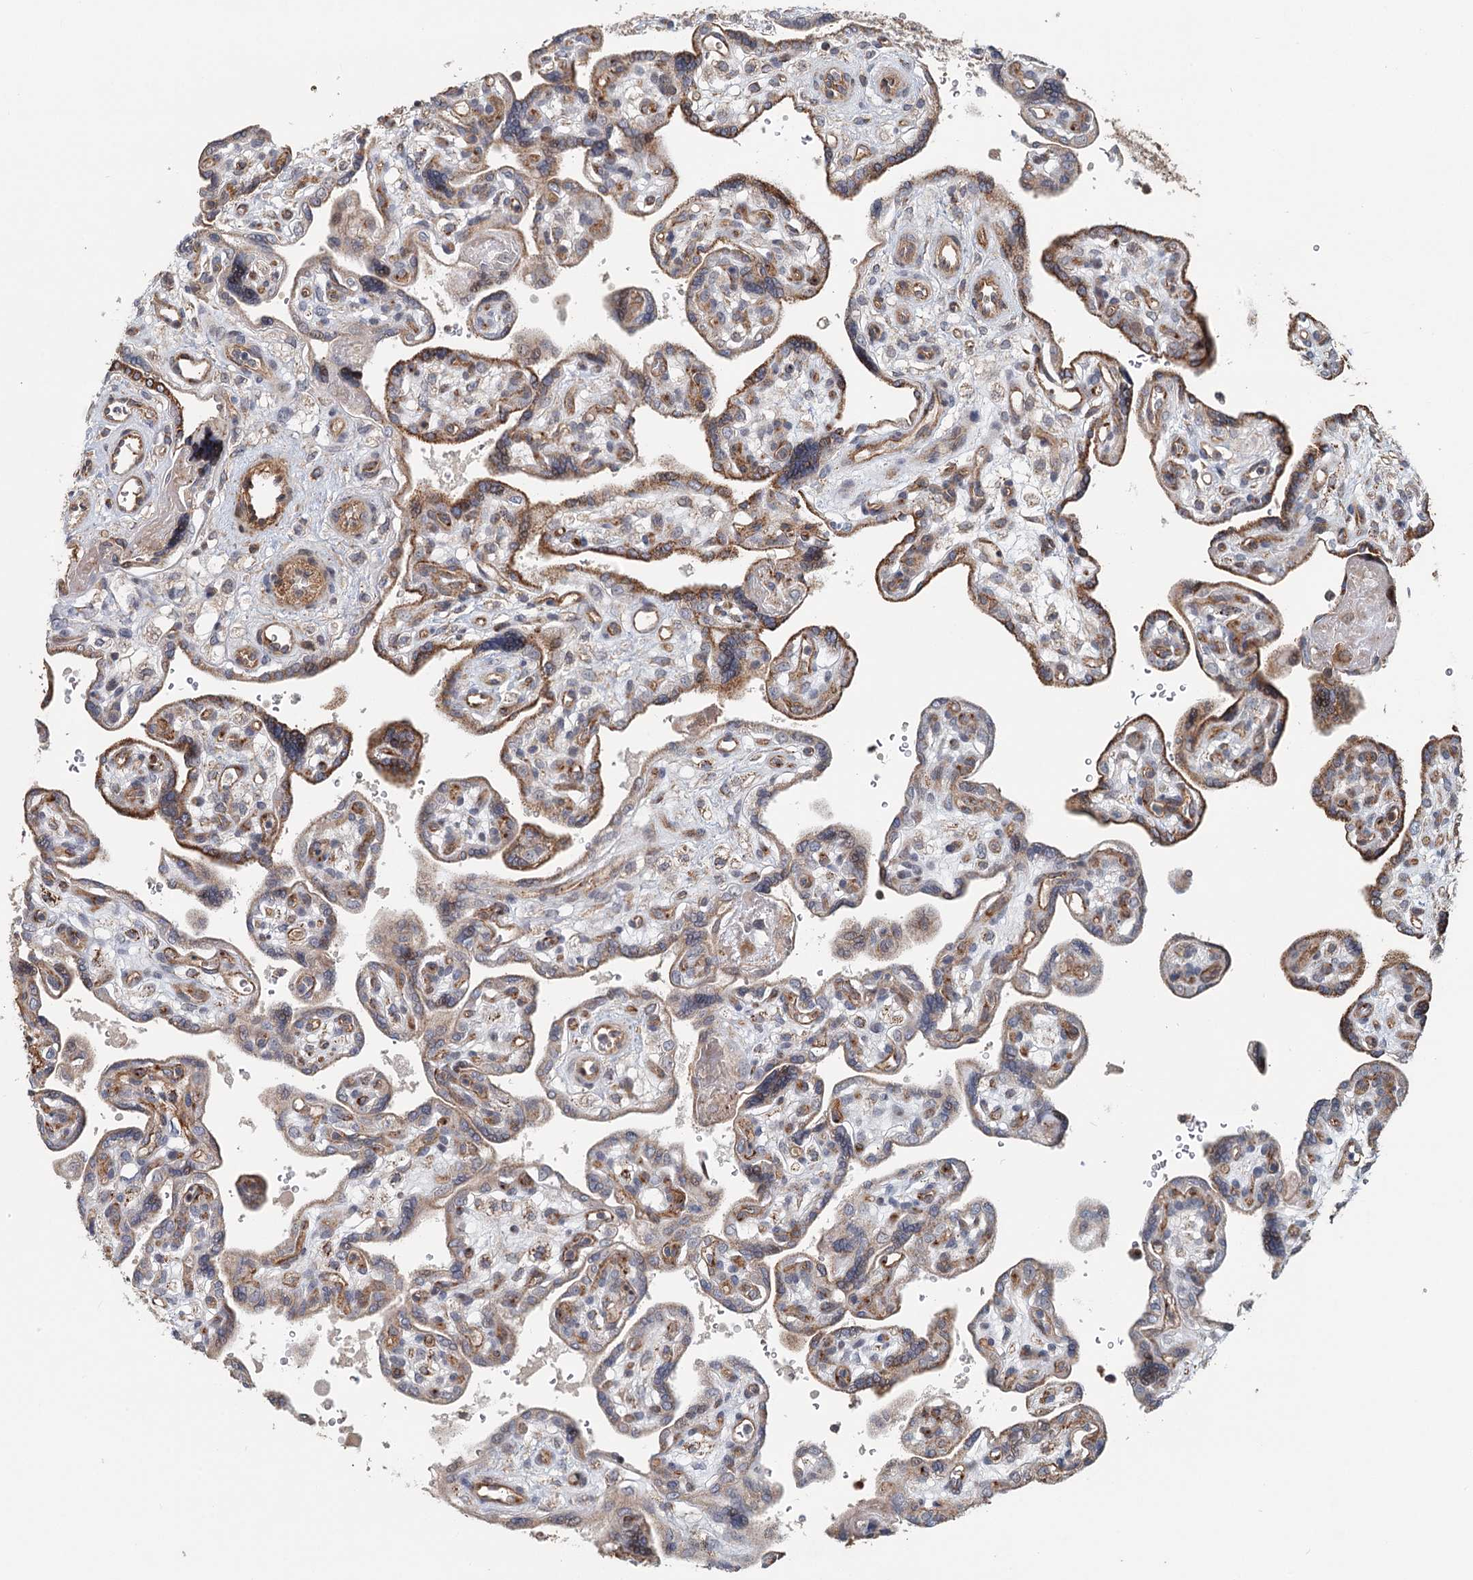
{"staining": {"intensity": "moderate", "quantity": "<25%", "location": "cytoplasmic/membranous"}, "tissue": "placenta", "cell_type": "Trophoblastic cells", "image_type": "normal", "snomed": [{"axis": "morphology", "description": "Normal tissue, NOS"}, {"axis": "topography", "description": "Placenta"}], "caption": "Moderate cytoplasmic/membranous expression for a protein is seen in about <25% of trophoblastic cells of normal placenta using immunohistochemistry.", "gene": "RNF111", "patient": {"sex": "female", "age": 39}}